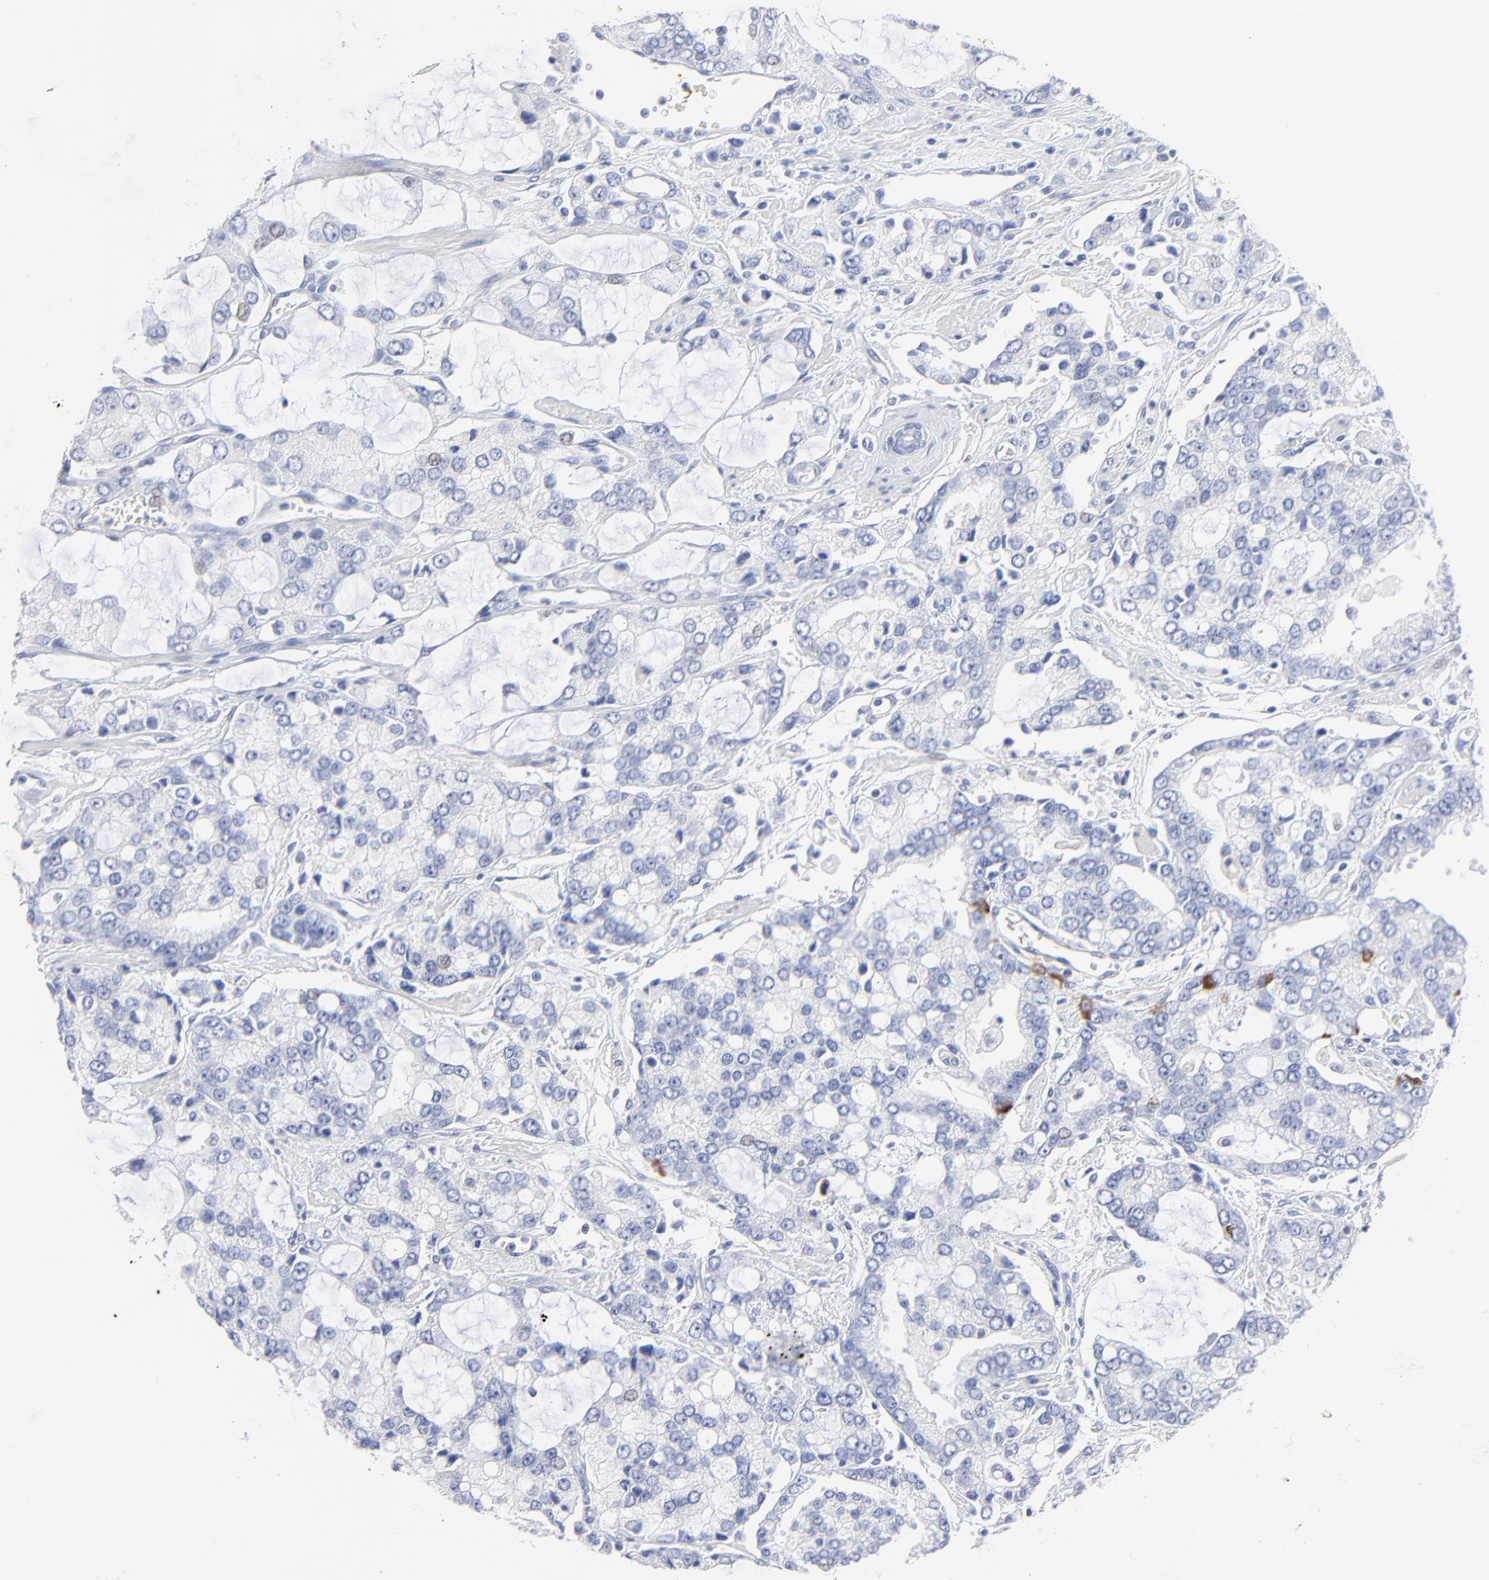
{"staining": {"intensity": "weak", "quantity": "<25%", "location": "nuclear"}, "tissue": "prostate cancer", "cell_type": "Tumor cells", "image_type": "cancer", "snomed": [{"axis": "morphology", "description": "Adenocarcinoma, High grade"}, {"axis": "topography", "description": "Prostate"}], "caption": "There is no significant expression in tumor cells of prostate adenocarcinoma (high-grade).", "gene": "PSD3", "patient": {"sex": "male", "age": 67}}